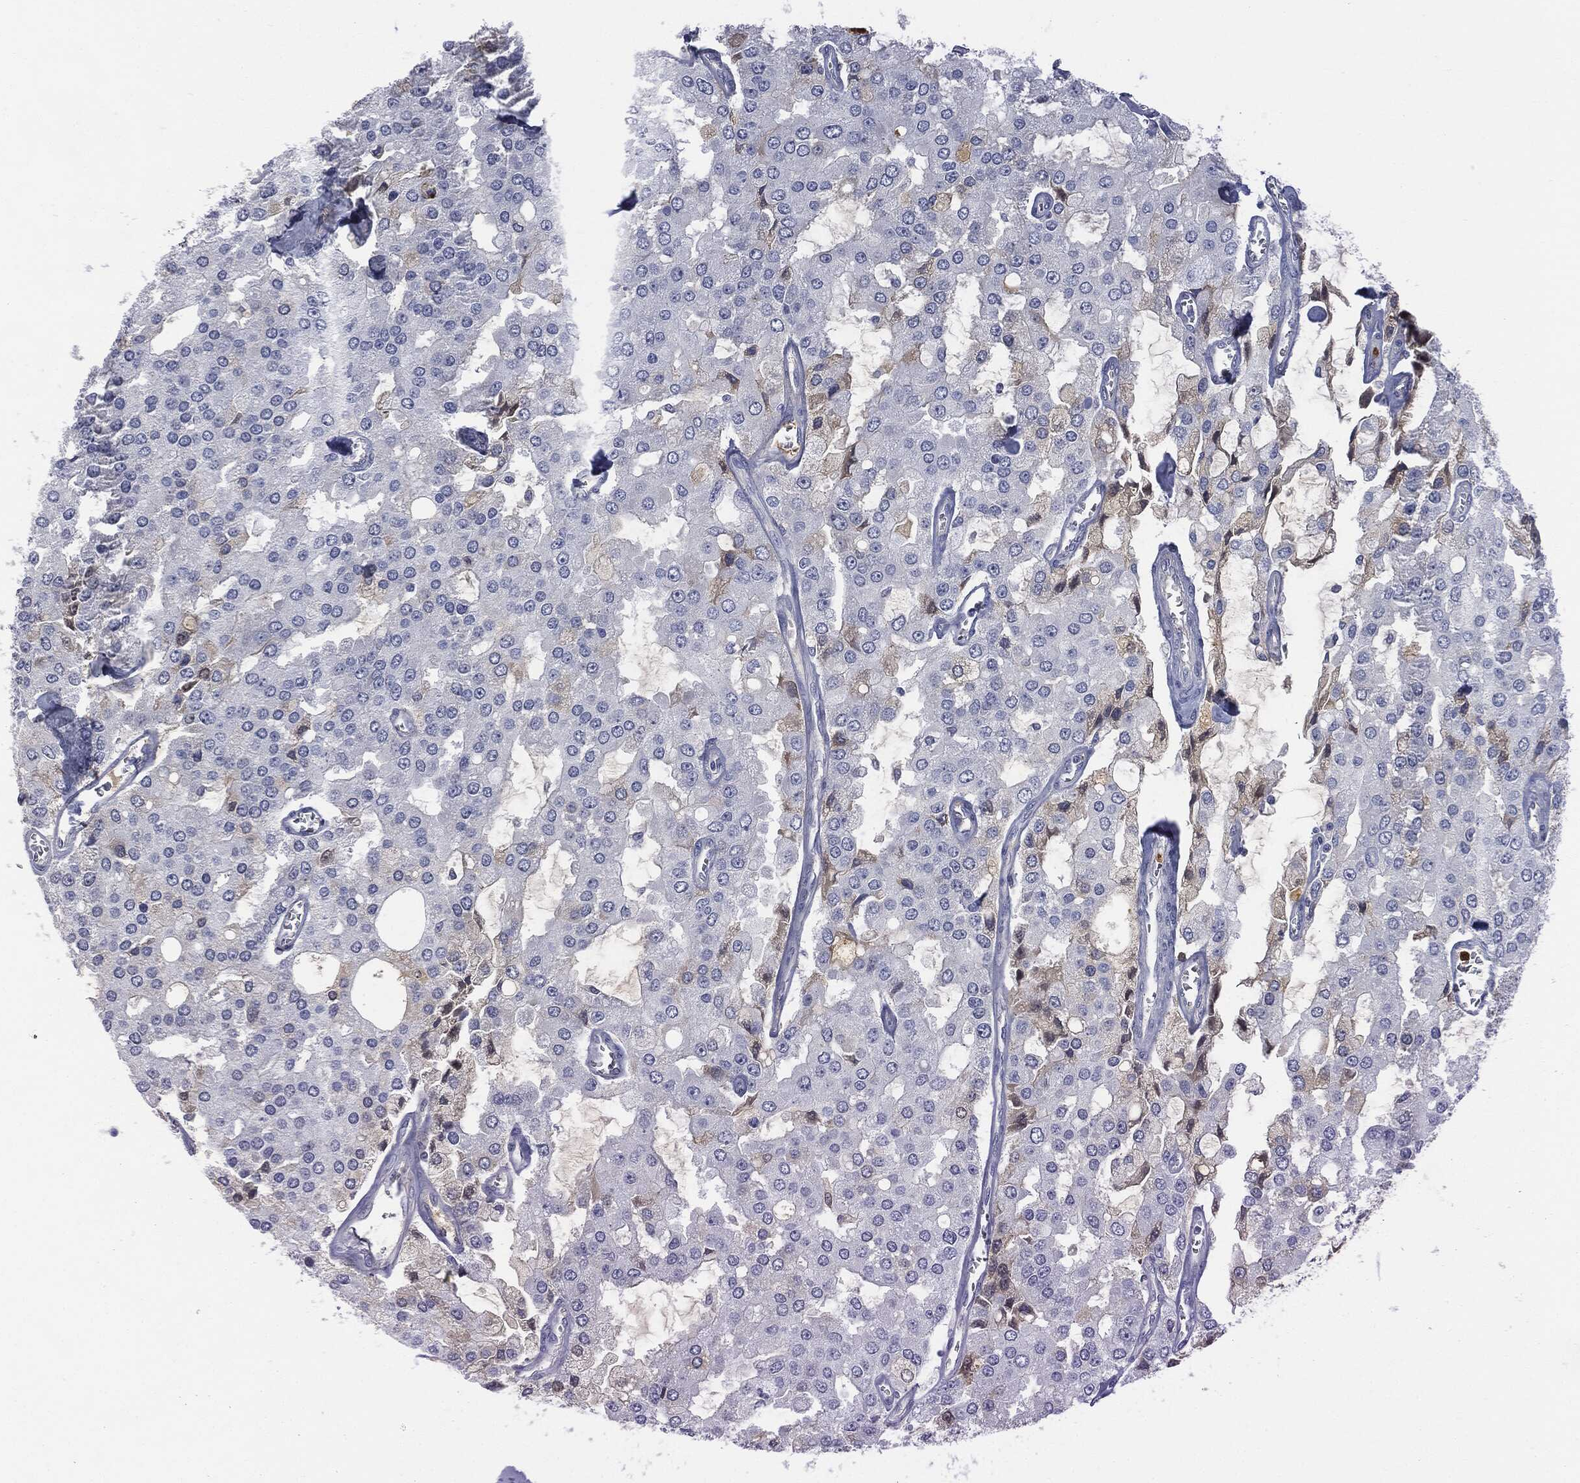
{"staining": {"intensity": "negative", "quantity": "none", "location": "none"}, "tissue": "prostate cancer", "cell_type": "Tumor cells", "image_type": "cancer", "snomed": [{"axis": "morphology", "description": "Adenocarcinoma, NOS"}, {"axis": "topography", "description": "Prostate and seminal vesicle, NOS"}, {"axis": "topography", "description": "Prostate"}], "caption": "Prostate adenocarcinoma was stained to show a protein in brown. There is no significant expression in tumor cells.", "gene": "BTK", "patient": {"sex": "male", "age": 67}}